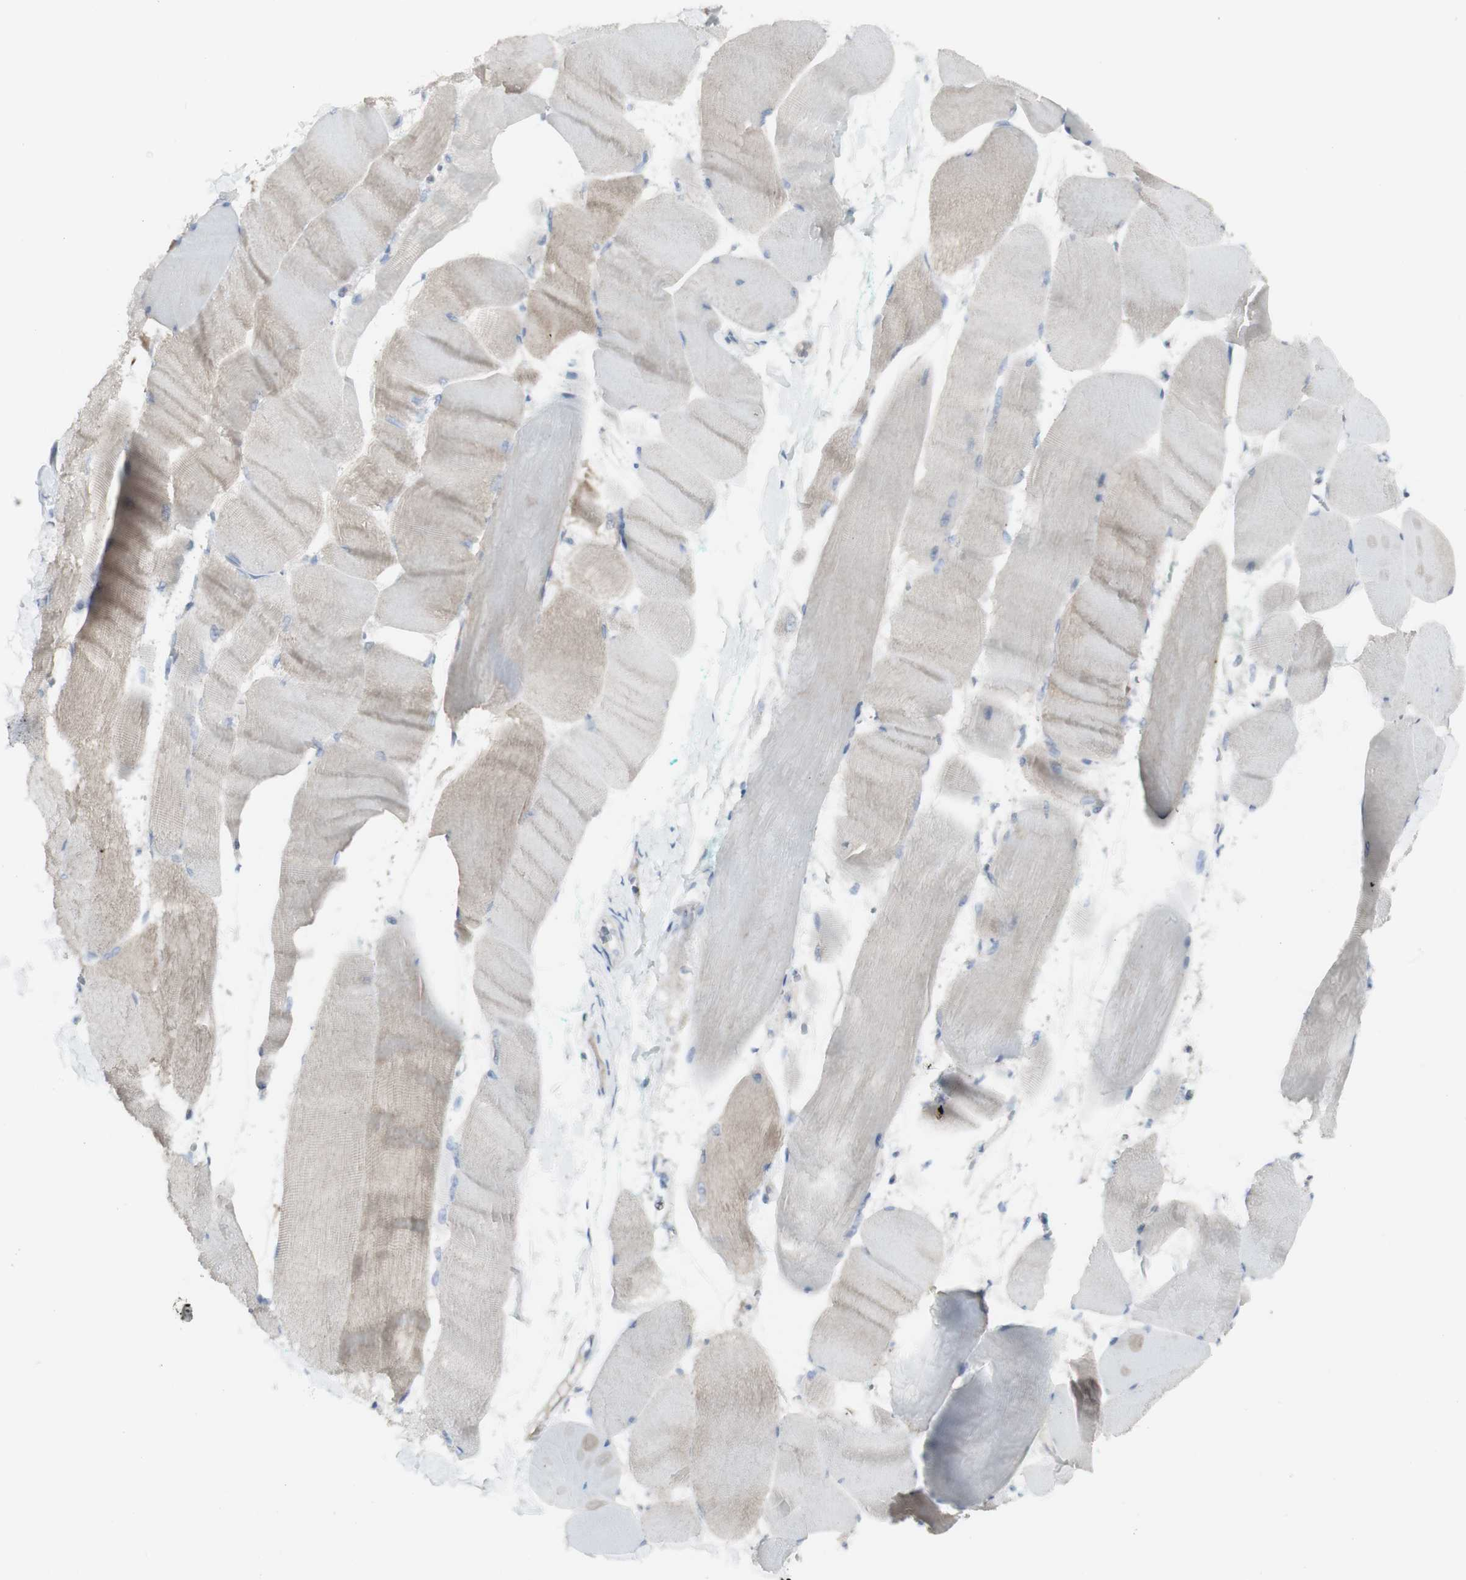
{"staining": {"intensity": "weak", "quantity": "<25%", "location": "cytoplasmic/membranous"}, "tissue": "skeletal muscle", "cell_type": "Myocytes", "image_type": "normal", "snomed": [{"axis": "morphology", "description": "Normal tissue, NOS"}, {"axis": "morphology", "description": "Squamous cell carcinoma, NOS"}, {"axis": "topography", "description": "Skeletal muscle"}], "caption": "Myocytes are negative for brown protein staining in unremarkable skeletal muscle.", "gene": "CD207", "patient": {"sex": "male", "age": 51}}